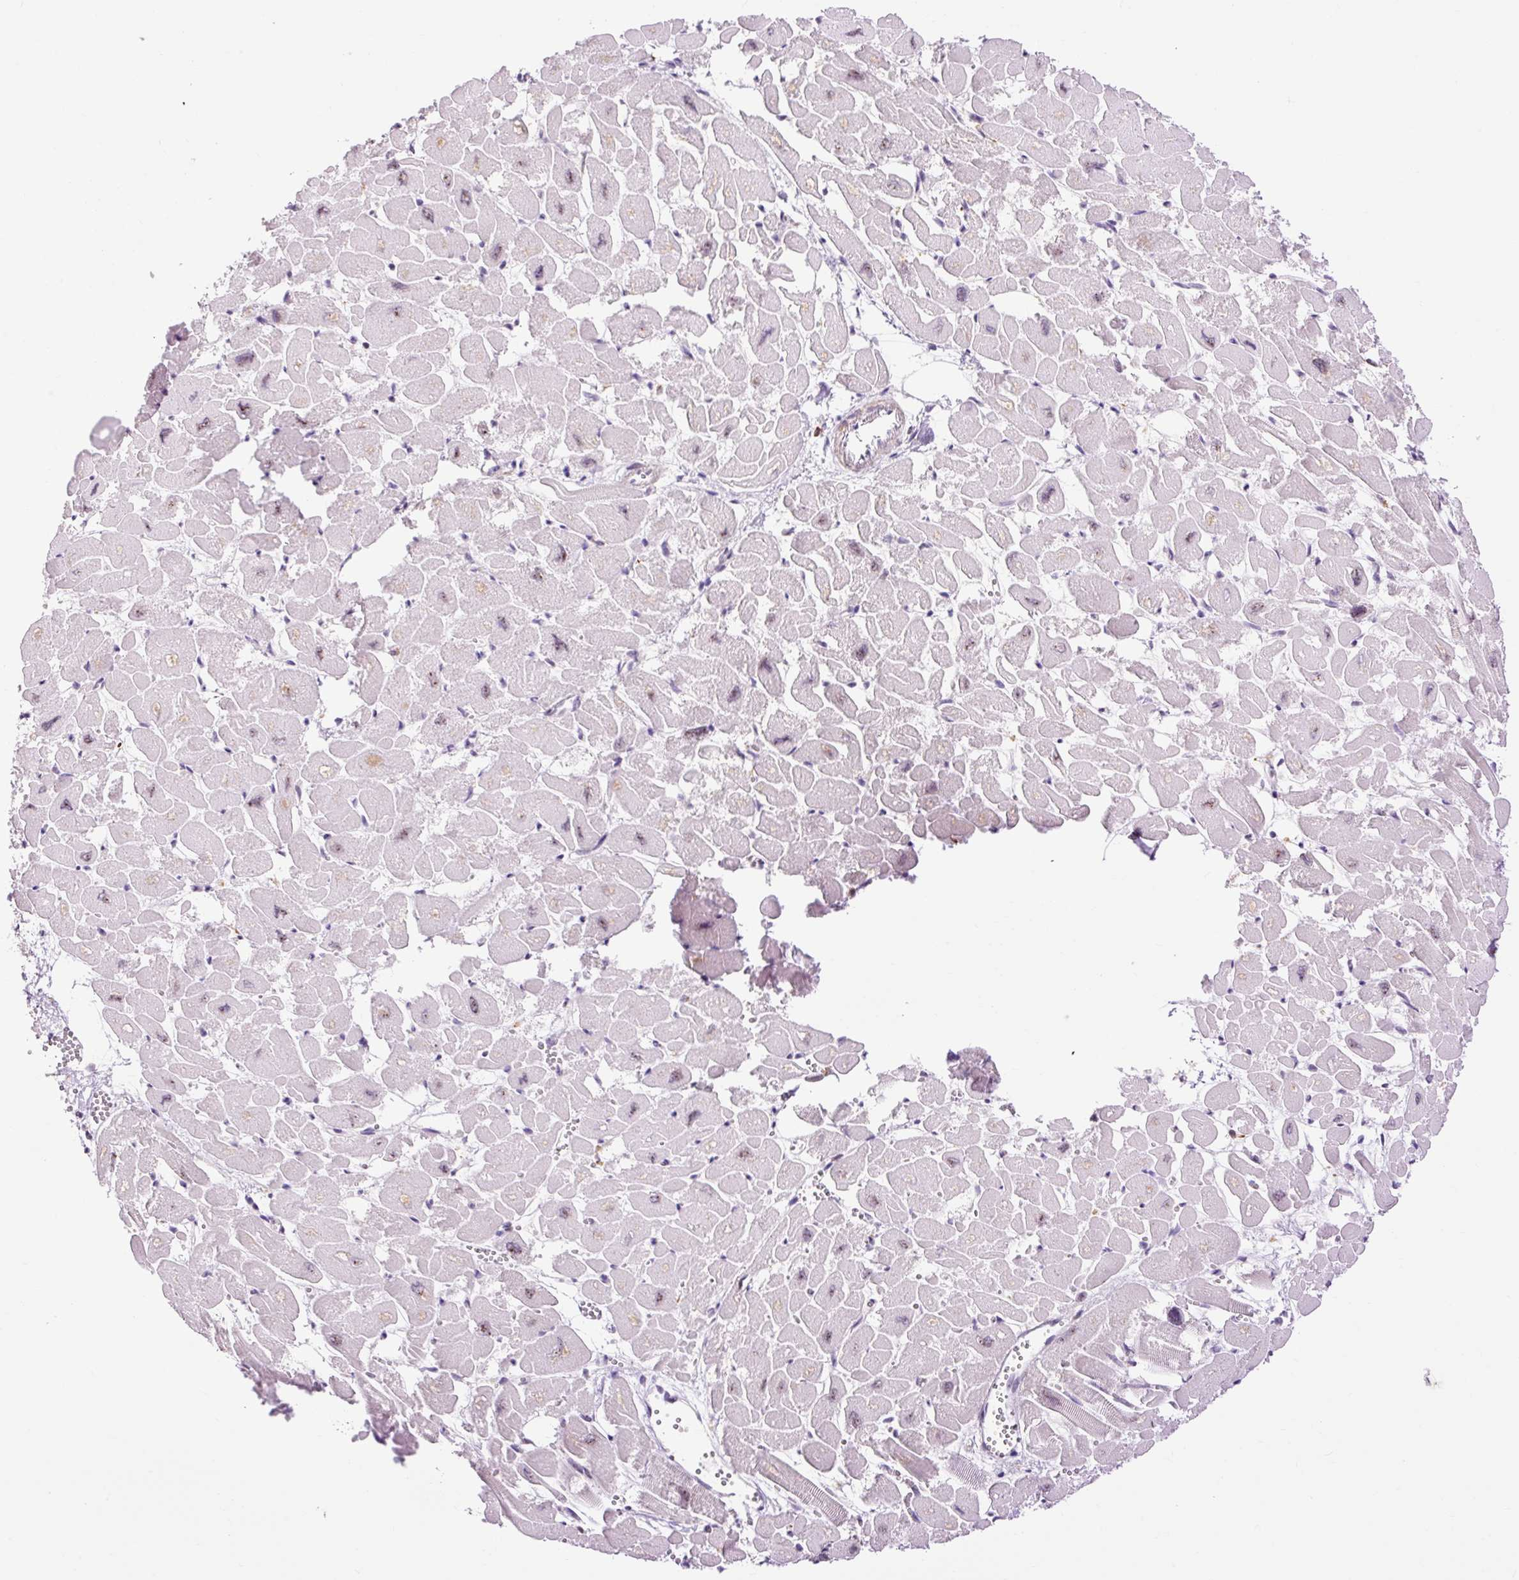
{"staining": {"intensity": "weak", "quantity": "<25%", "location": "nuclear"}, "tissue": "heart muscle", "cell_type": "Cardiomyocytes", "image_type": "normal", "snomed": [{"axis": "morphology", "description": "Normal tissue, NOS"}, {"axis": "topography", "description": "Heart"}], "caption": "Immunohistochemistry photomicrograph of normal heart muscle stained for a protein (brown), which reveals no expression in cardiomyocytes. The staining was performed using DAB (3,3'-diaminobenzidine) to visualize the protein expression in brown, while the nuclei were stained in blue with hematoxylin (Magnification: 20x).", "gene": "LY86", "patient": {"sex": "male", "age": 54}}